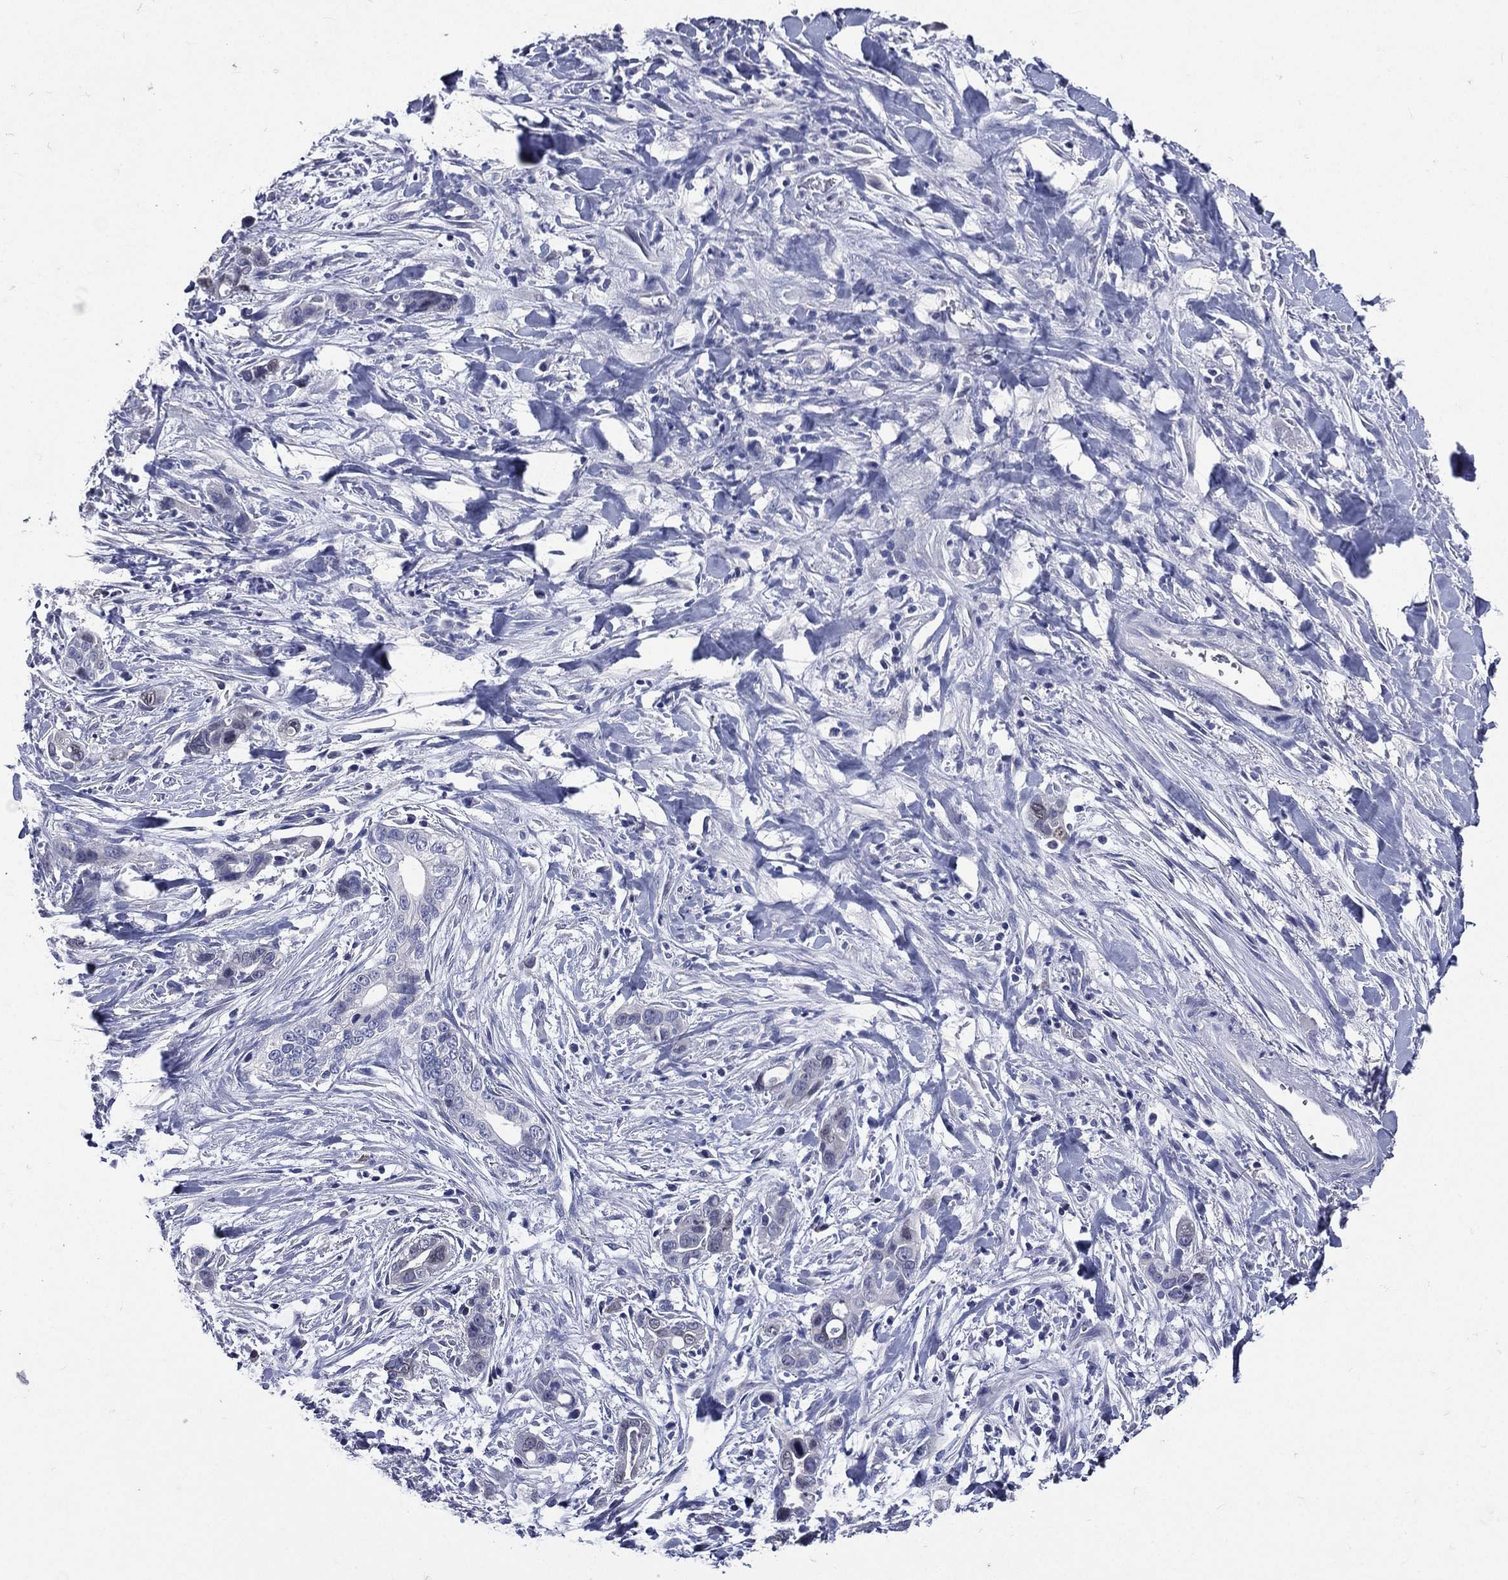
{"staining": {"intensity": "negative", "quantity": "none", "location": "none"}, "tissue": "liver cancer", "cell_type": "Tumor cells", "image_type": "cancer", "snomed": [{"axis": "morphology", "description": "Cholangiocarcinoma"}, {"axis": "topography", "description": "Liver"}], "caption": "Immunohistochemistry (IHC) micrograph of human liver cancer stained for a protein (brown), which displays no staining in tumor cells. The staining is performed using DAB brown chromogen with nuclei counter-stained in using hematoxylin.", "gene": "TGM1", "patient": {"sex": "female", "age": 79}}